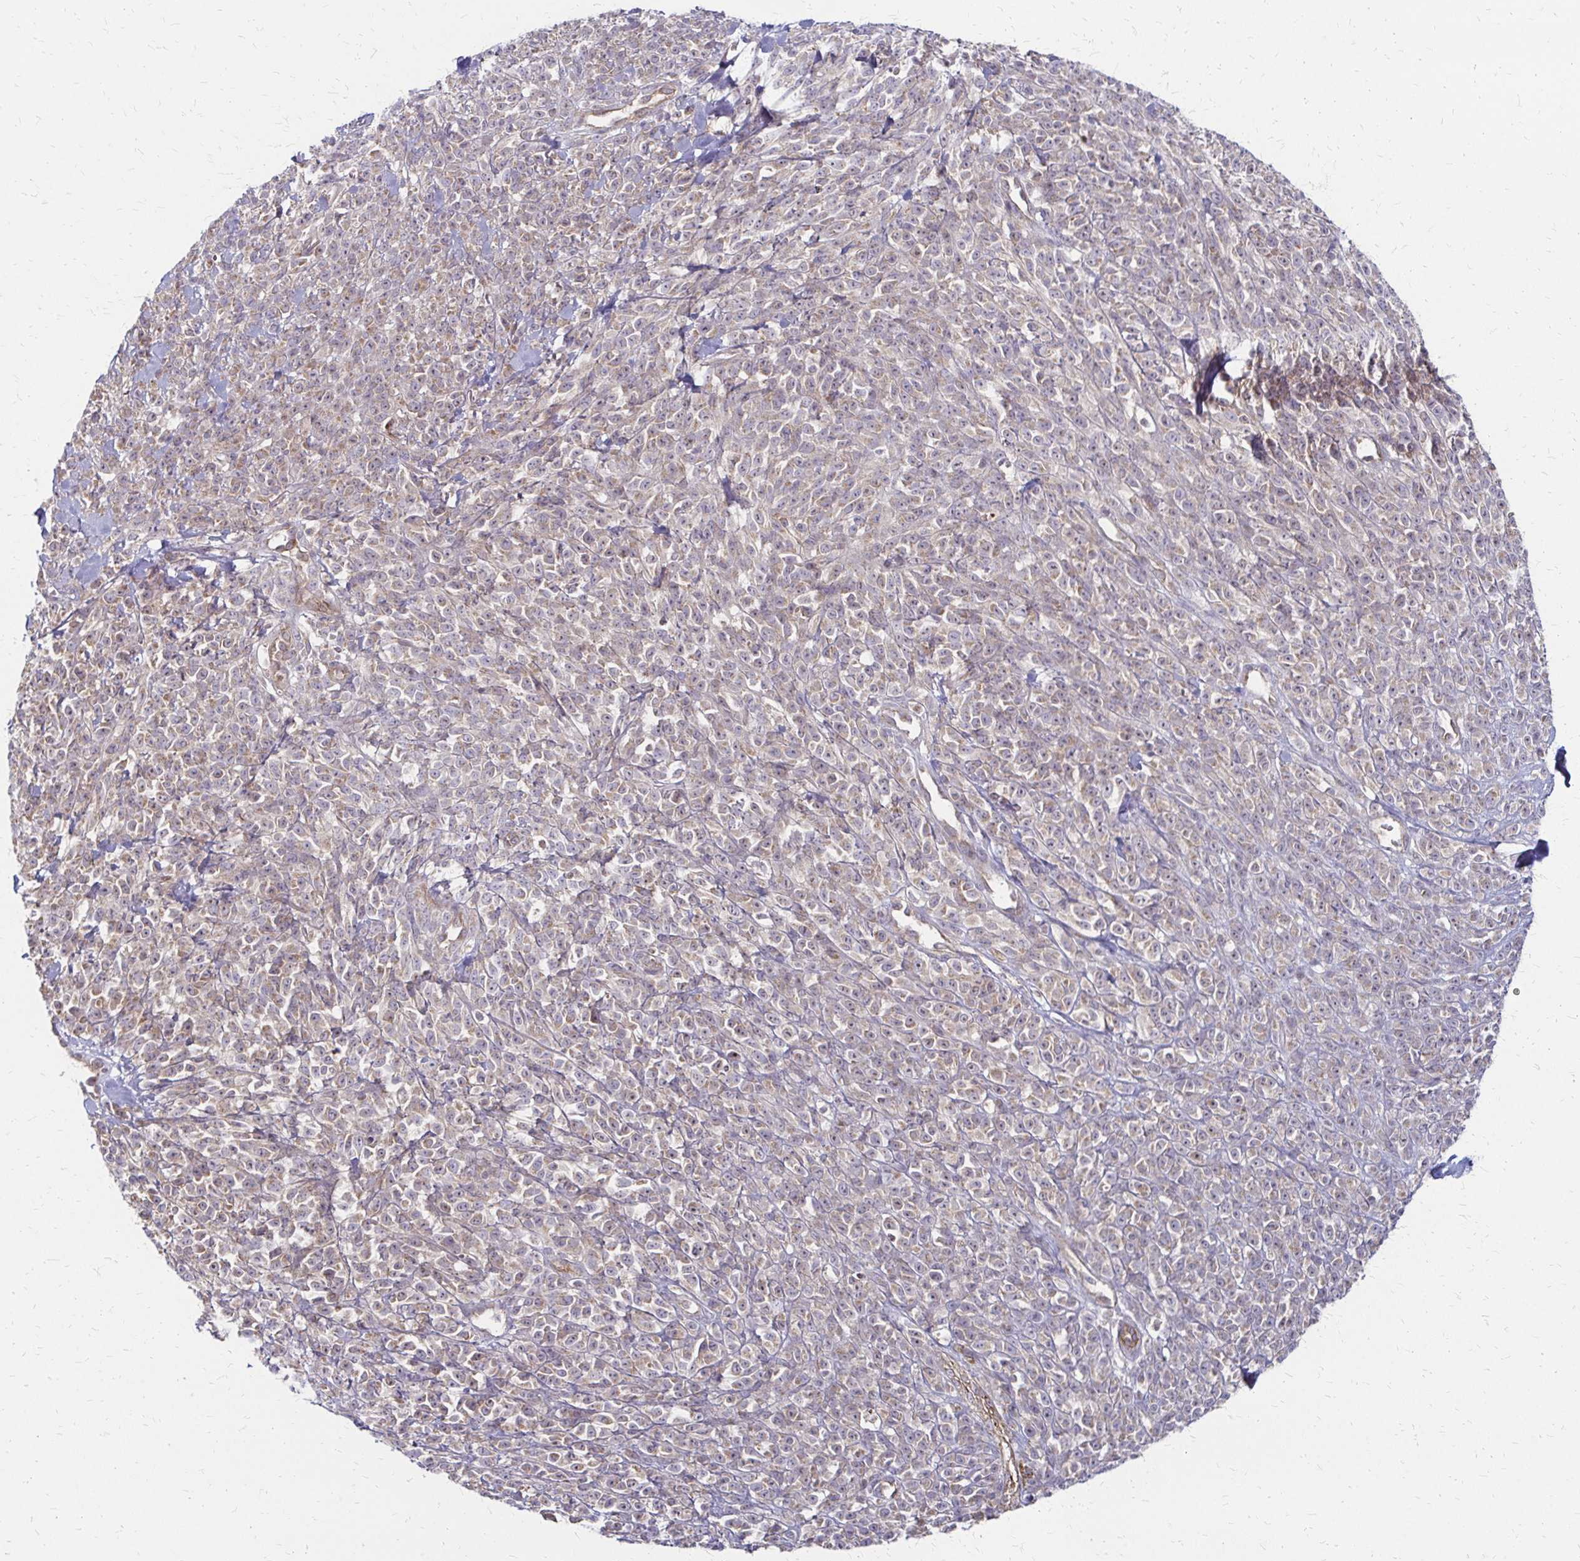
{"staining": {"intensity": "negative", "quantity": "none", "location": "none"}, "tissue": "melanoma", "cell_type": "Tumor cells", "image_type": "cancer", "snomed": [{"axis": "morphology", "description": "Malignant melanoma, NOS"}, {"axis": "topography", "description": "Skin"}, {"axis": "topography", "description": "Skin of trunk"}], "caption": "There is no significant staining in tumor cells of melanoma.", "gene": "ZNF383", "patient": {"sex": "male", "age": 74}}